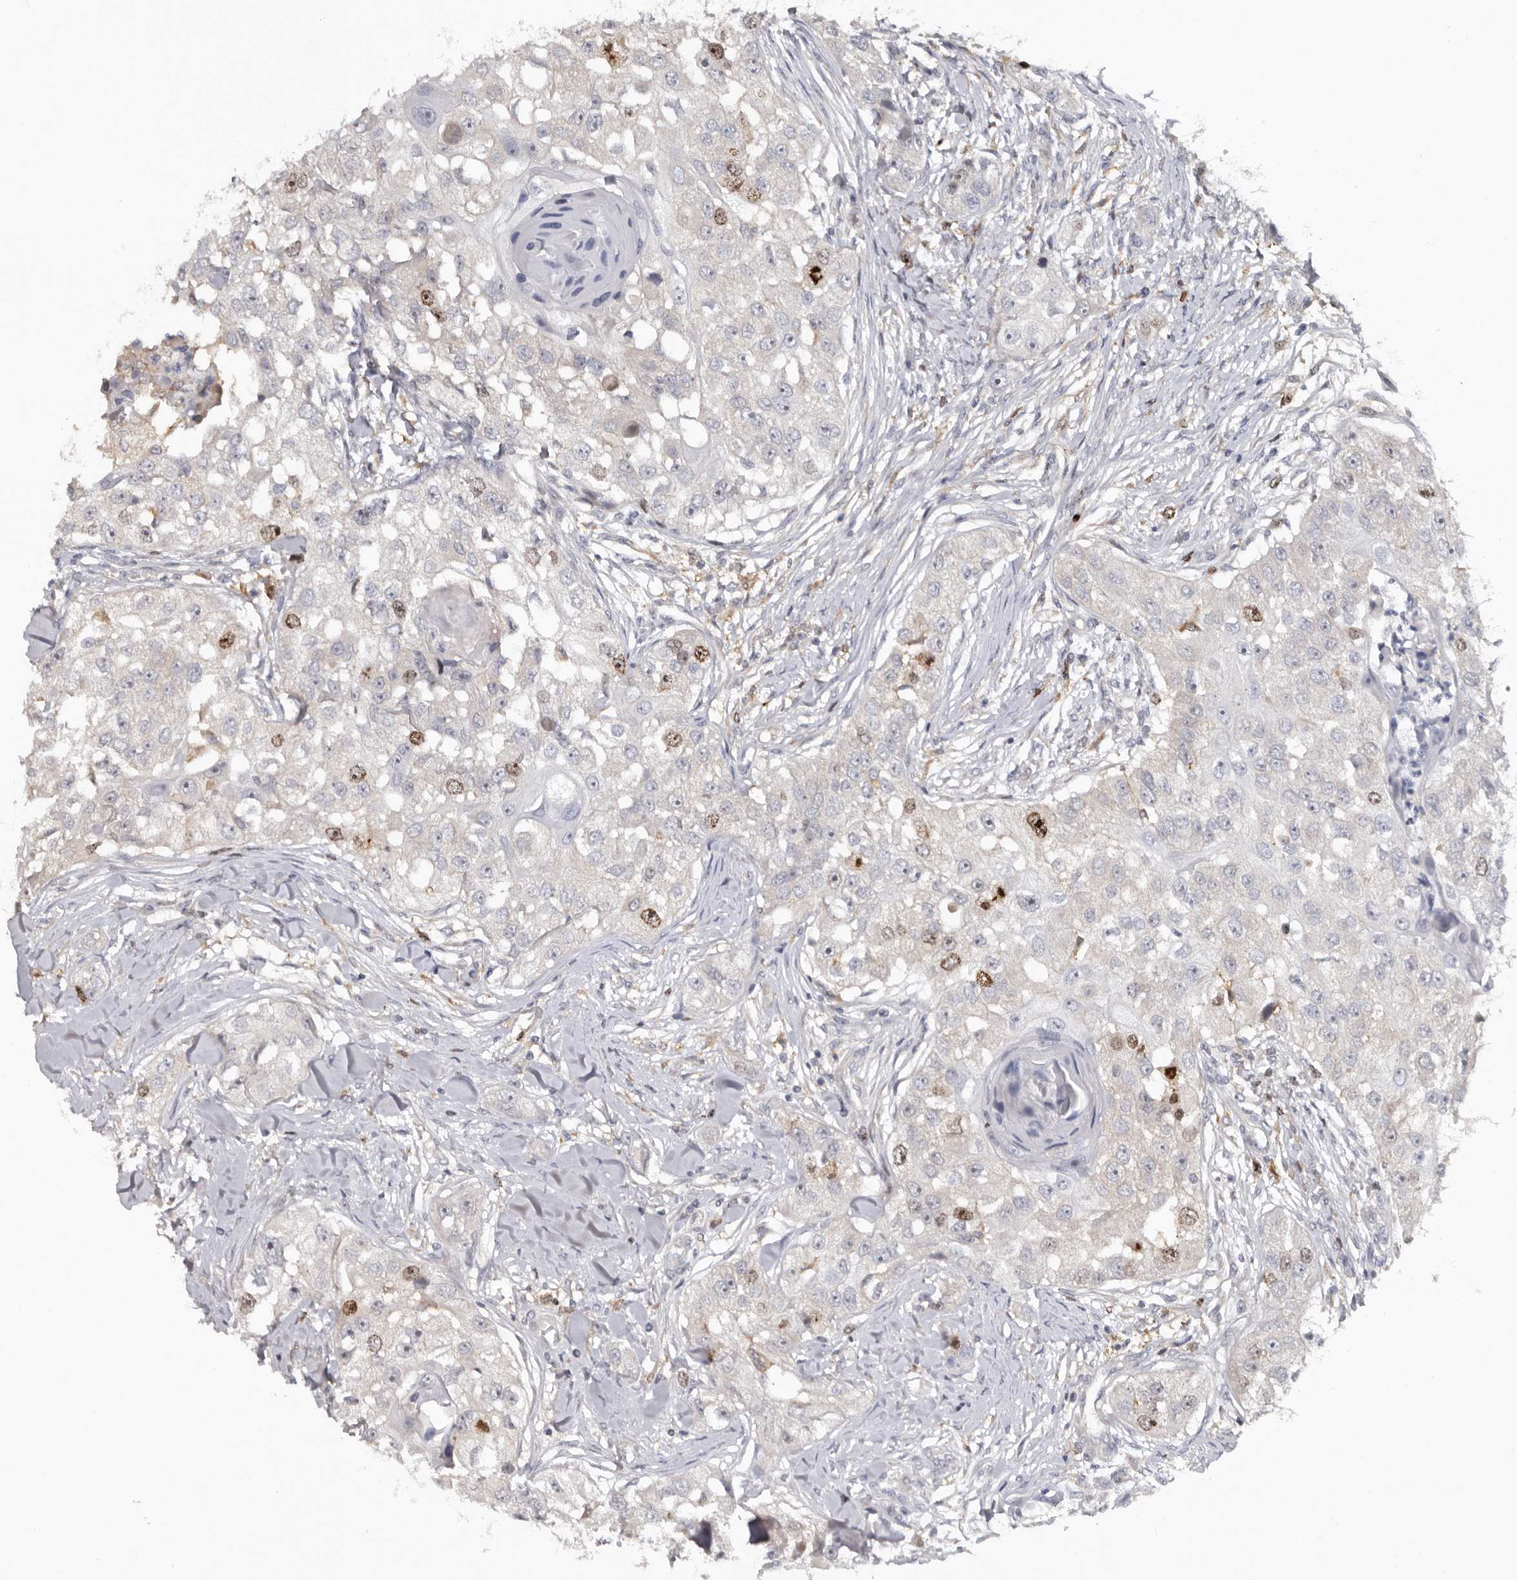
{"staining": {"intensity": "moderate", "quantity": "<25%", "location": "nuclear"}, "tissue": "head and neck cancer", "cell_type": "Tumor cells", "image_type": "cancer", "snomed": [{"axis": "morphology", "description": "Normal tissue, NOS"}, {"axis": "morphology", "description": "Squamous cell carcinoma, NOS"}, {"axis": "topography", "description": "Skeletal muscle"}, {"axis": "topography", "description": "Head-Neck"}], "caption": "Immunohistochemistry photomicrograph of human head and neck cancer (squamous cell carcinoma) stained for a protein (brown), which exhibits low levels of moderate nuclear expression in approximately <25% of tumor cells.", "gene": "CDCA8", "patient": {"sex": "male", "age": 51}}